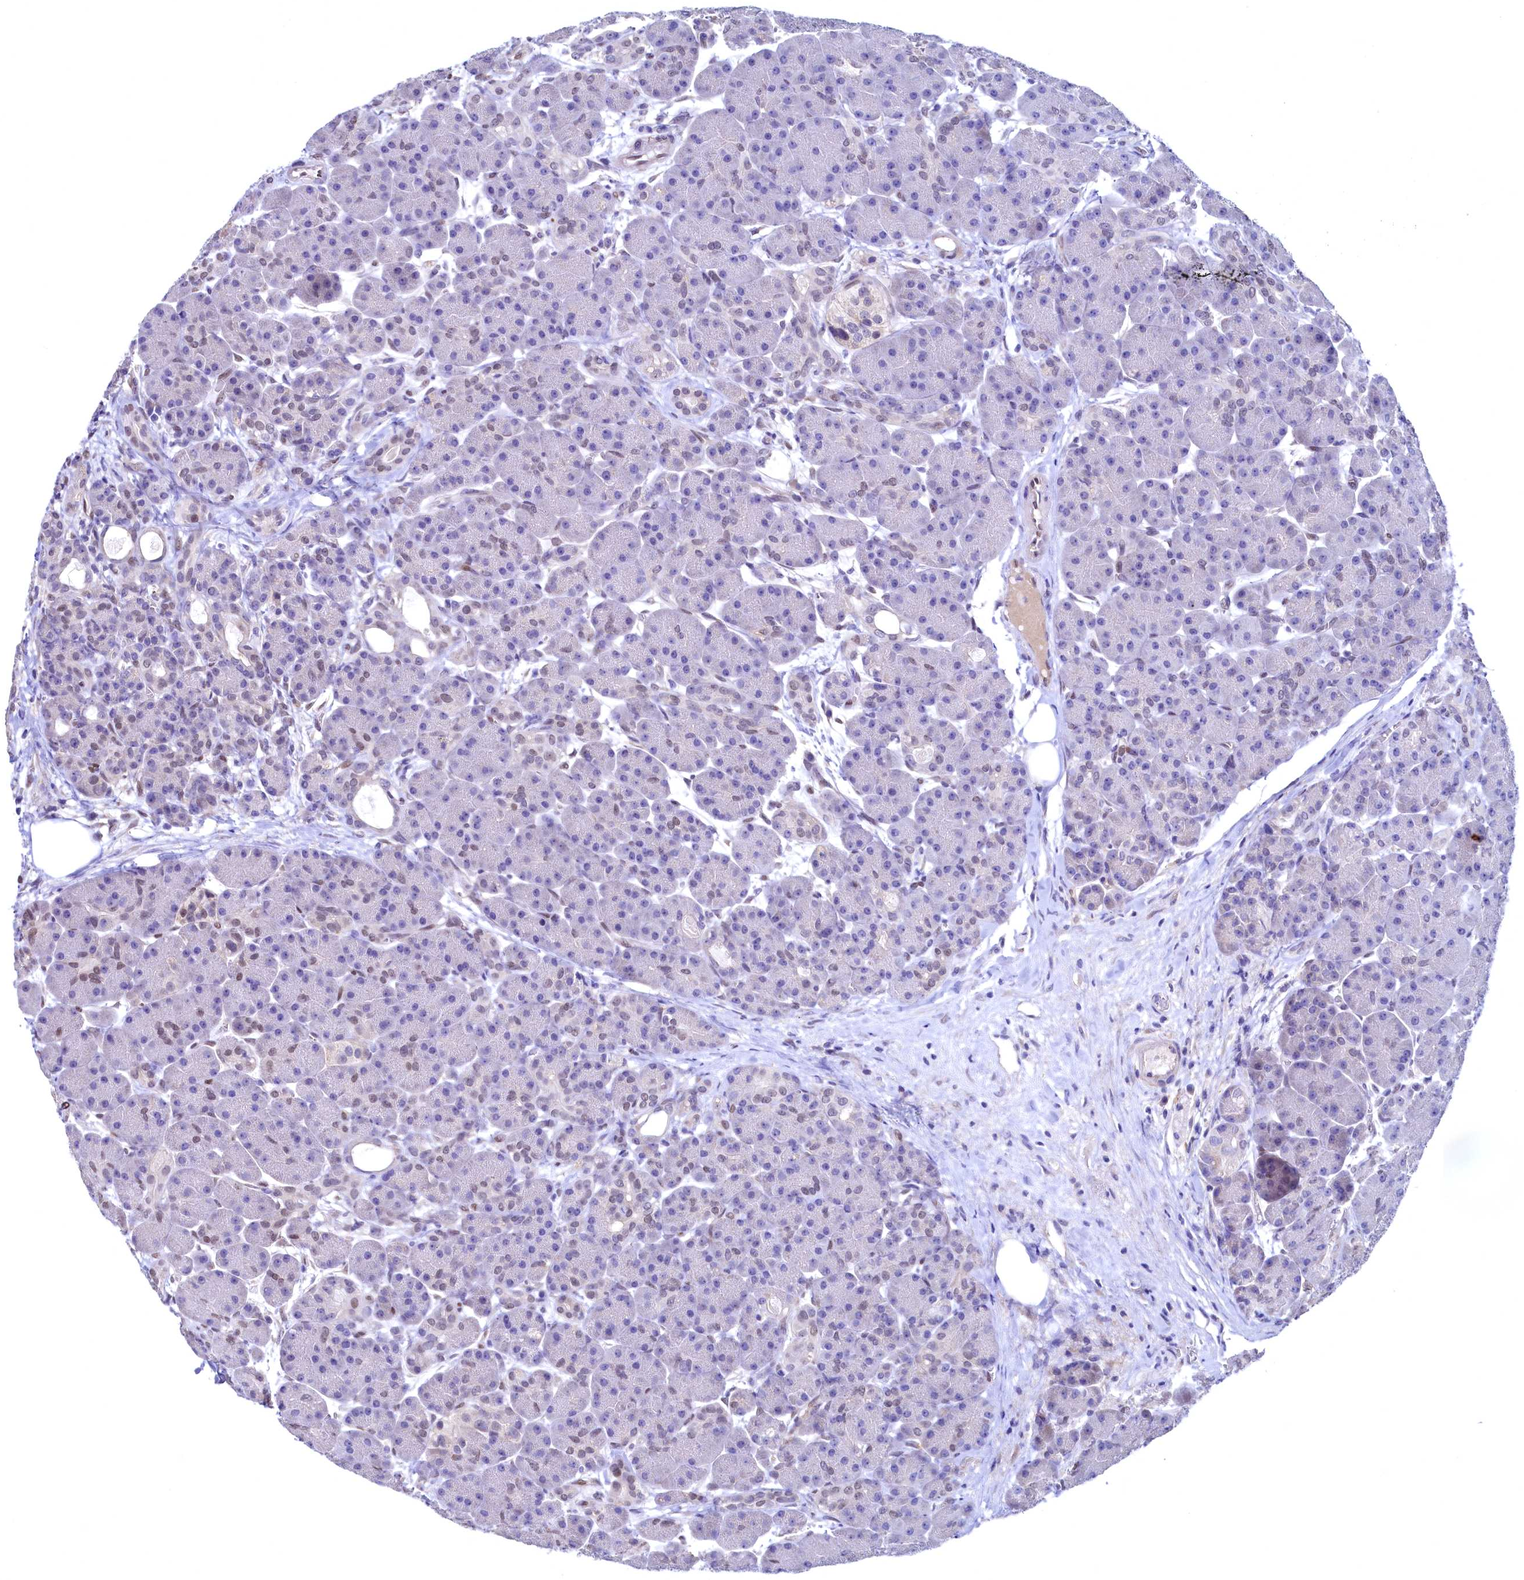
{"staining": {"intensity": "weak", "quantity": "<25%", "location": "nuclear"}, "tissue": "pancreas", "cell_type": "Exocrine glandular cells", "image_type": "normal", "snomed": [{"axis": "morphology", "description": "Normal tissue, NOS"}, {"axis": "topography", "description": "Pancreas"}], "caption": "A high-resolution image shows immunohistochemistry (IHC) staining of benign pancreas, which shows no significant staining in exocrine glandular cells.", "gene": "FLYWCH2", "patient": {"sex": "male", "age": 63}}